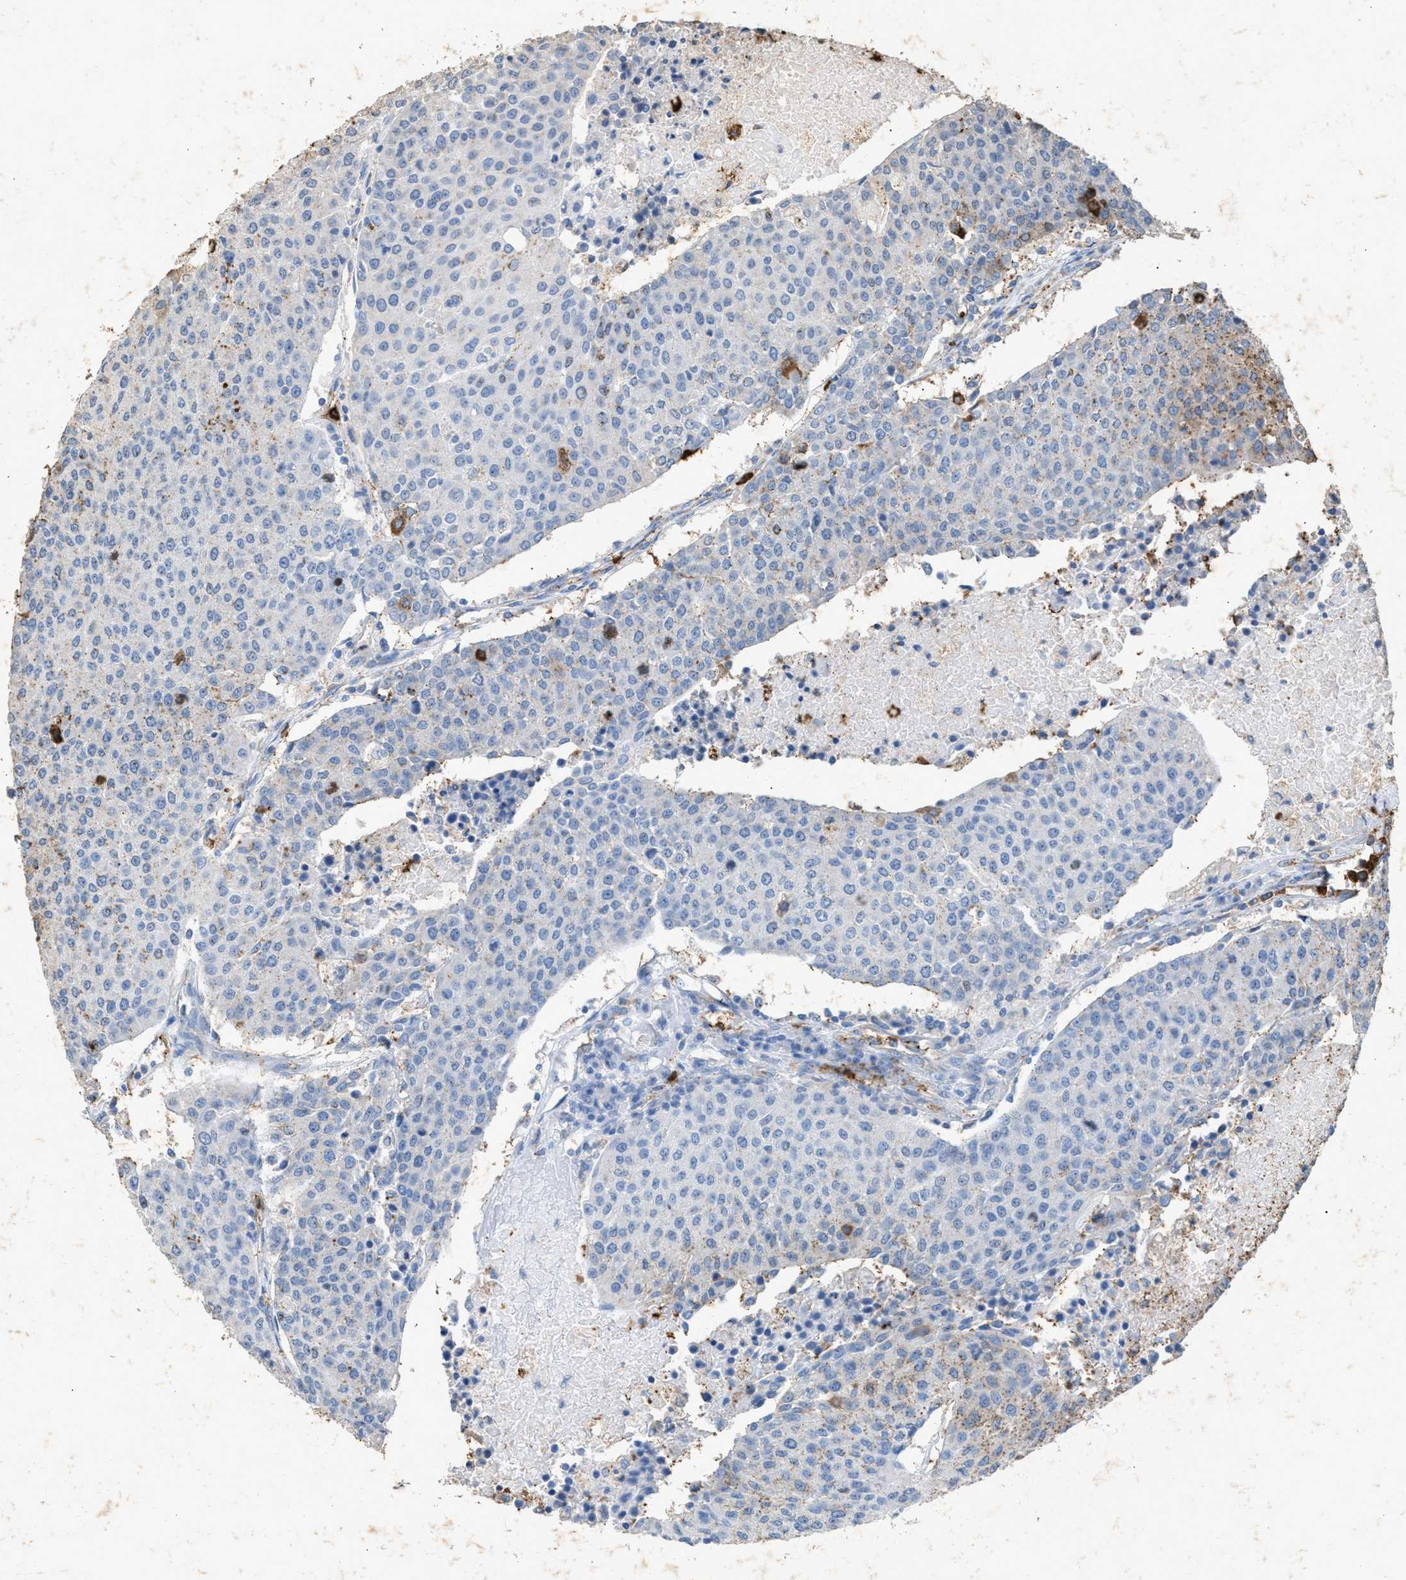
{"staining": {"intensity": "negative", "quantity": "none", "location": "none"}, "tissue": "urothelial cancer", "cell_type": "Tumor cells", "image_type": "cancer", "snomed": [{"axis": "morphology", "description": "Urothelial carcinoma, High grade"}, {"axis": "topography", "description": "Urinary bladder"}], "caption": "An immunohistochemistry (IHC) photomicrograph of urothelial carcinoma (high-grade) is shown. There is no staining in tumor cells of urothelial carcinoma (high-grade).", "gene": "LTB4R2", "patient": {"sex": "female", "age": 85}}